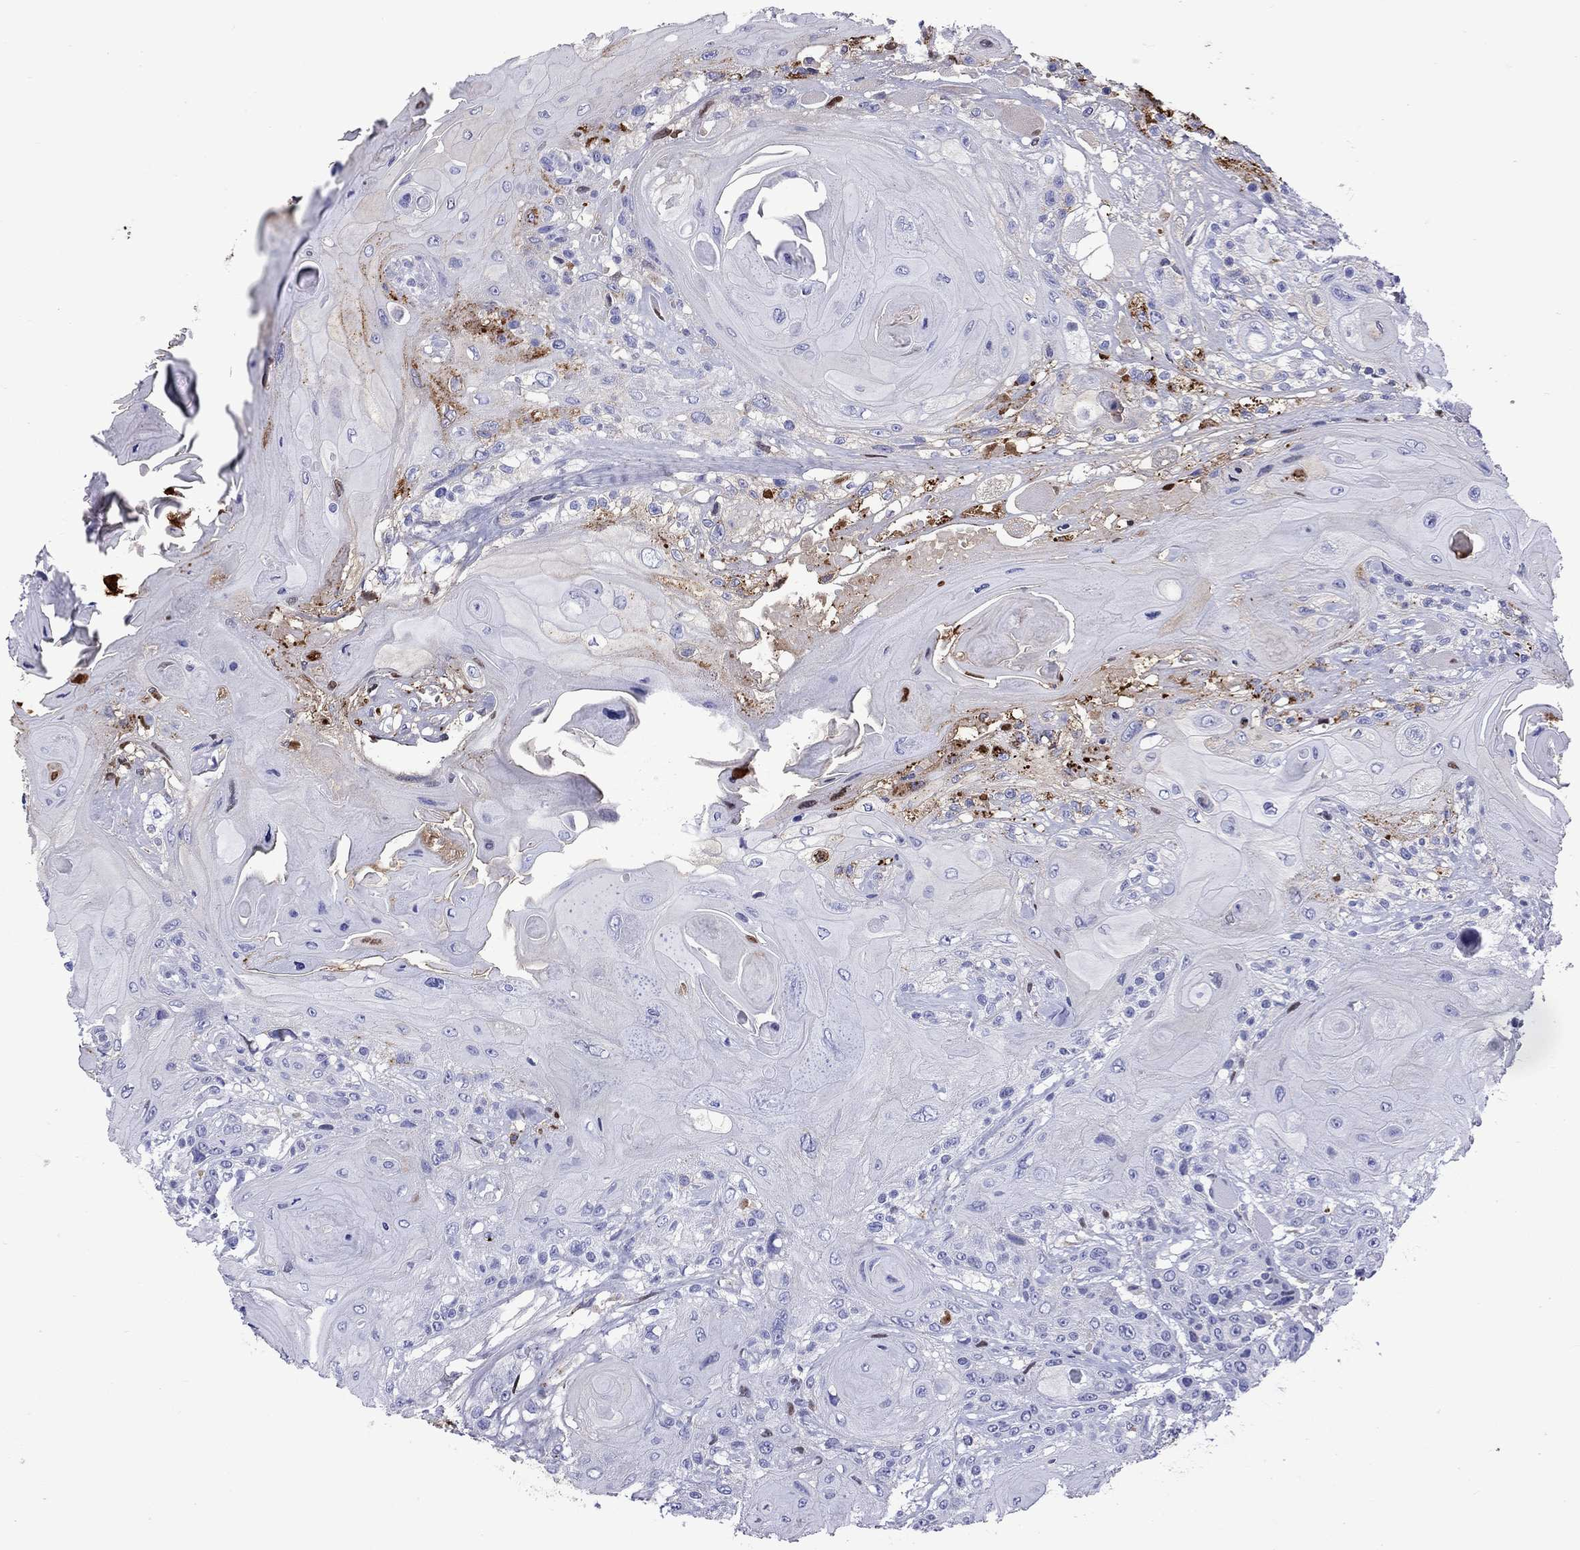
{"staining": {"intensity": "strong", "quantity": "<25%", "location": "cytoplasmic/membranous"}, "tissue": "head and neck cancer", "cell_type": "Tumor cells", "image_type": "cancer", "snomed": [{"axis": "morphology", "description": "Squamous cell carcinoma, NOS"}, {"axis": "topography", "description": "Head-Neck"}], "caption": "A high-resolution histopathology image shows IHC staining of head and neck squamous cell carcinoma, which displays strong cytoplasmic/membranous expression in about <25% of tumor cells.", "gene": "SERPINA3", "patient": {"sex": "female", "age": 59}}